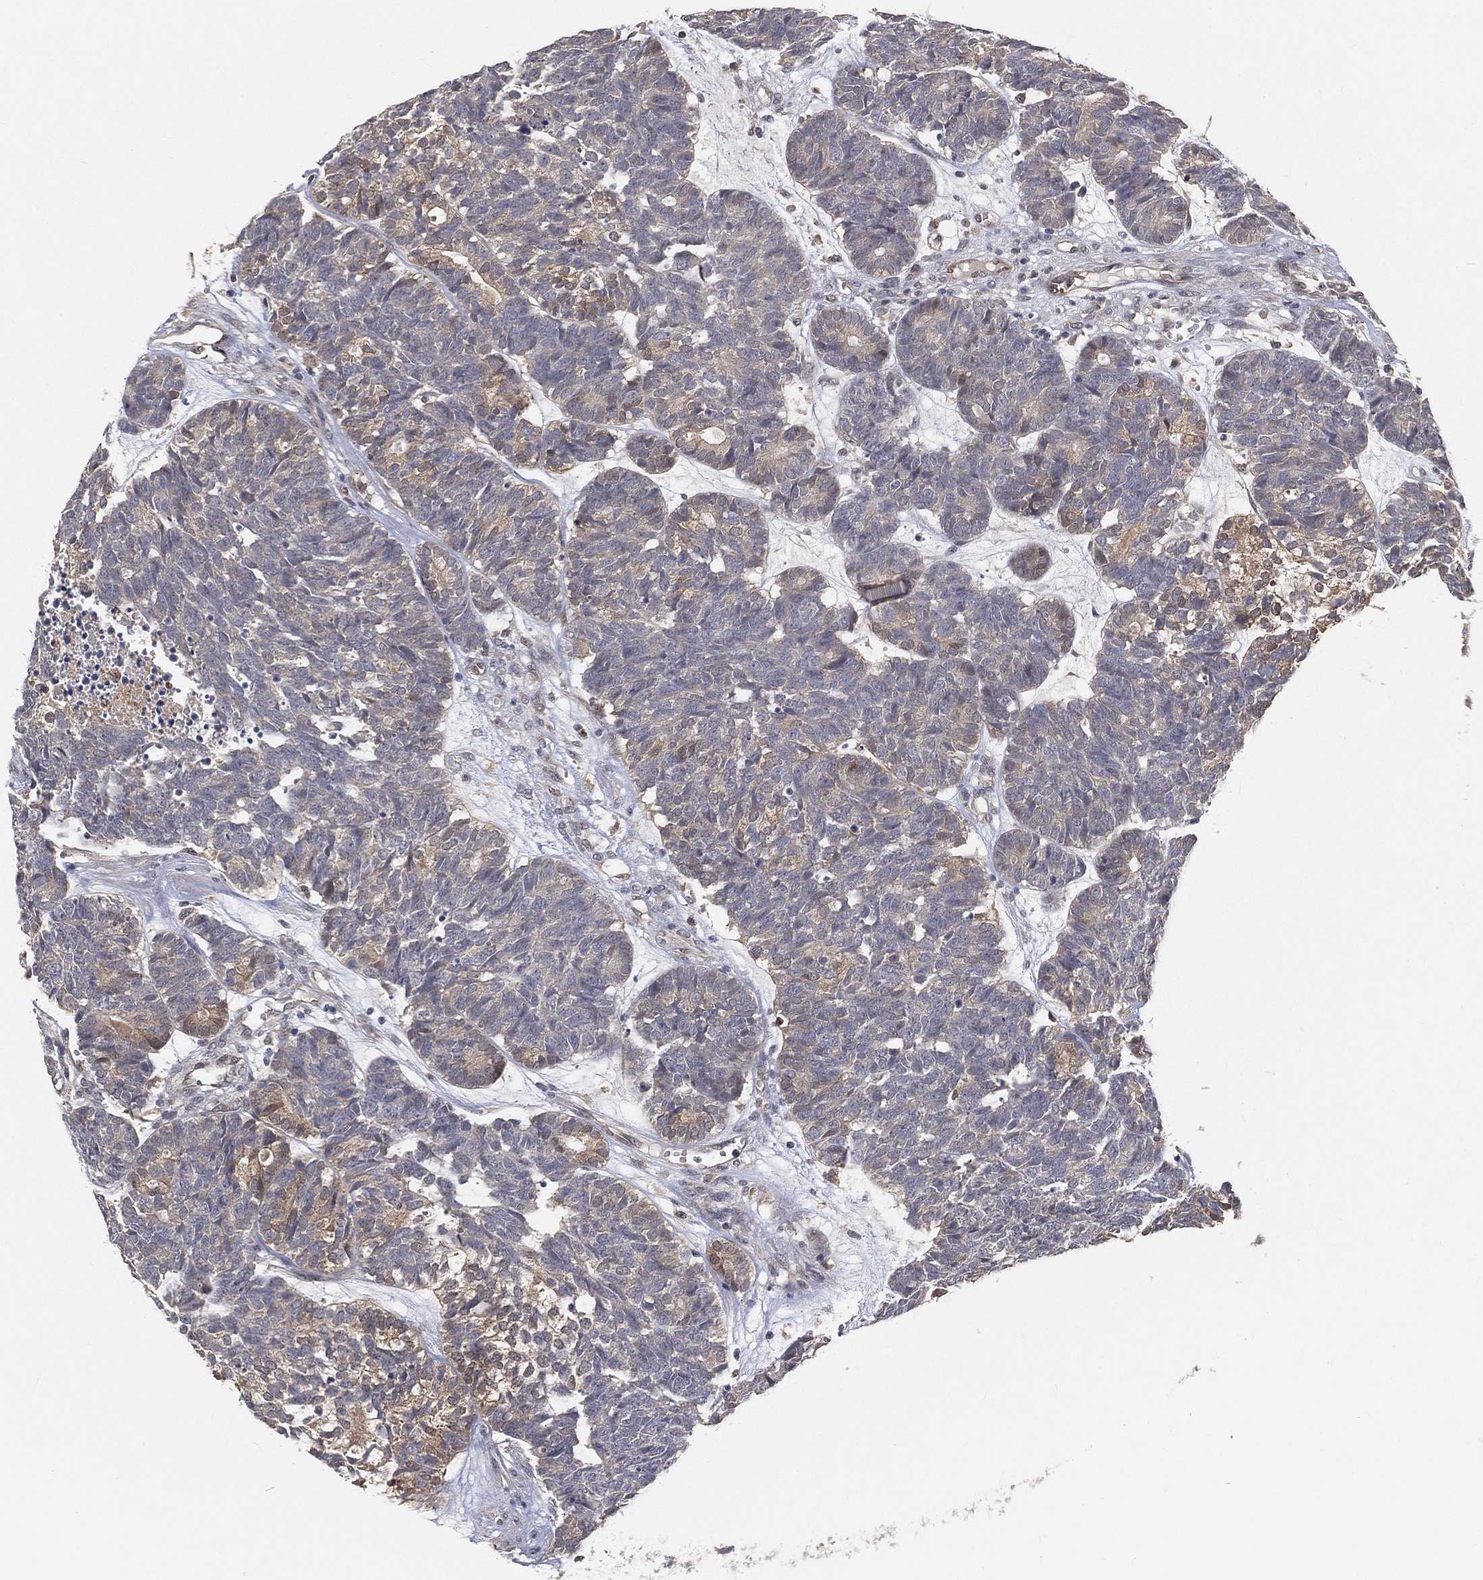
{"staining": {"intensity": "weak", "quantity": "<25%", "location": "cytoplasmic/membranous"}, "tissue": "head and neck cancer", "cell_type": "Tumor cells", "image_type": "cancer", "snomed": [{"axis": "morphology", "description": "Adenocarcinoma, NOS"}, {"axis": "topography", "description": "Head-Neck"}], "caption": "Photomicrograph shows no protein positivity in tumor cells of head and neck adenocarcinoma tissue. (Immunohistochemistry, brightfield microscopy, high magnification).", "gene": "MAPK1", "patient": {"sex": "female", "age": 81}}